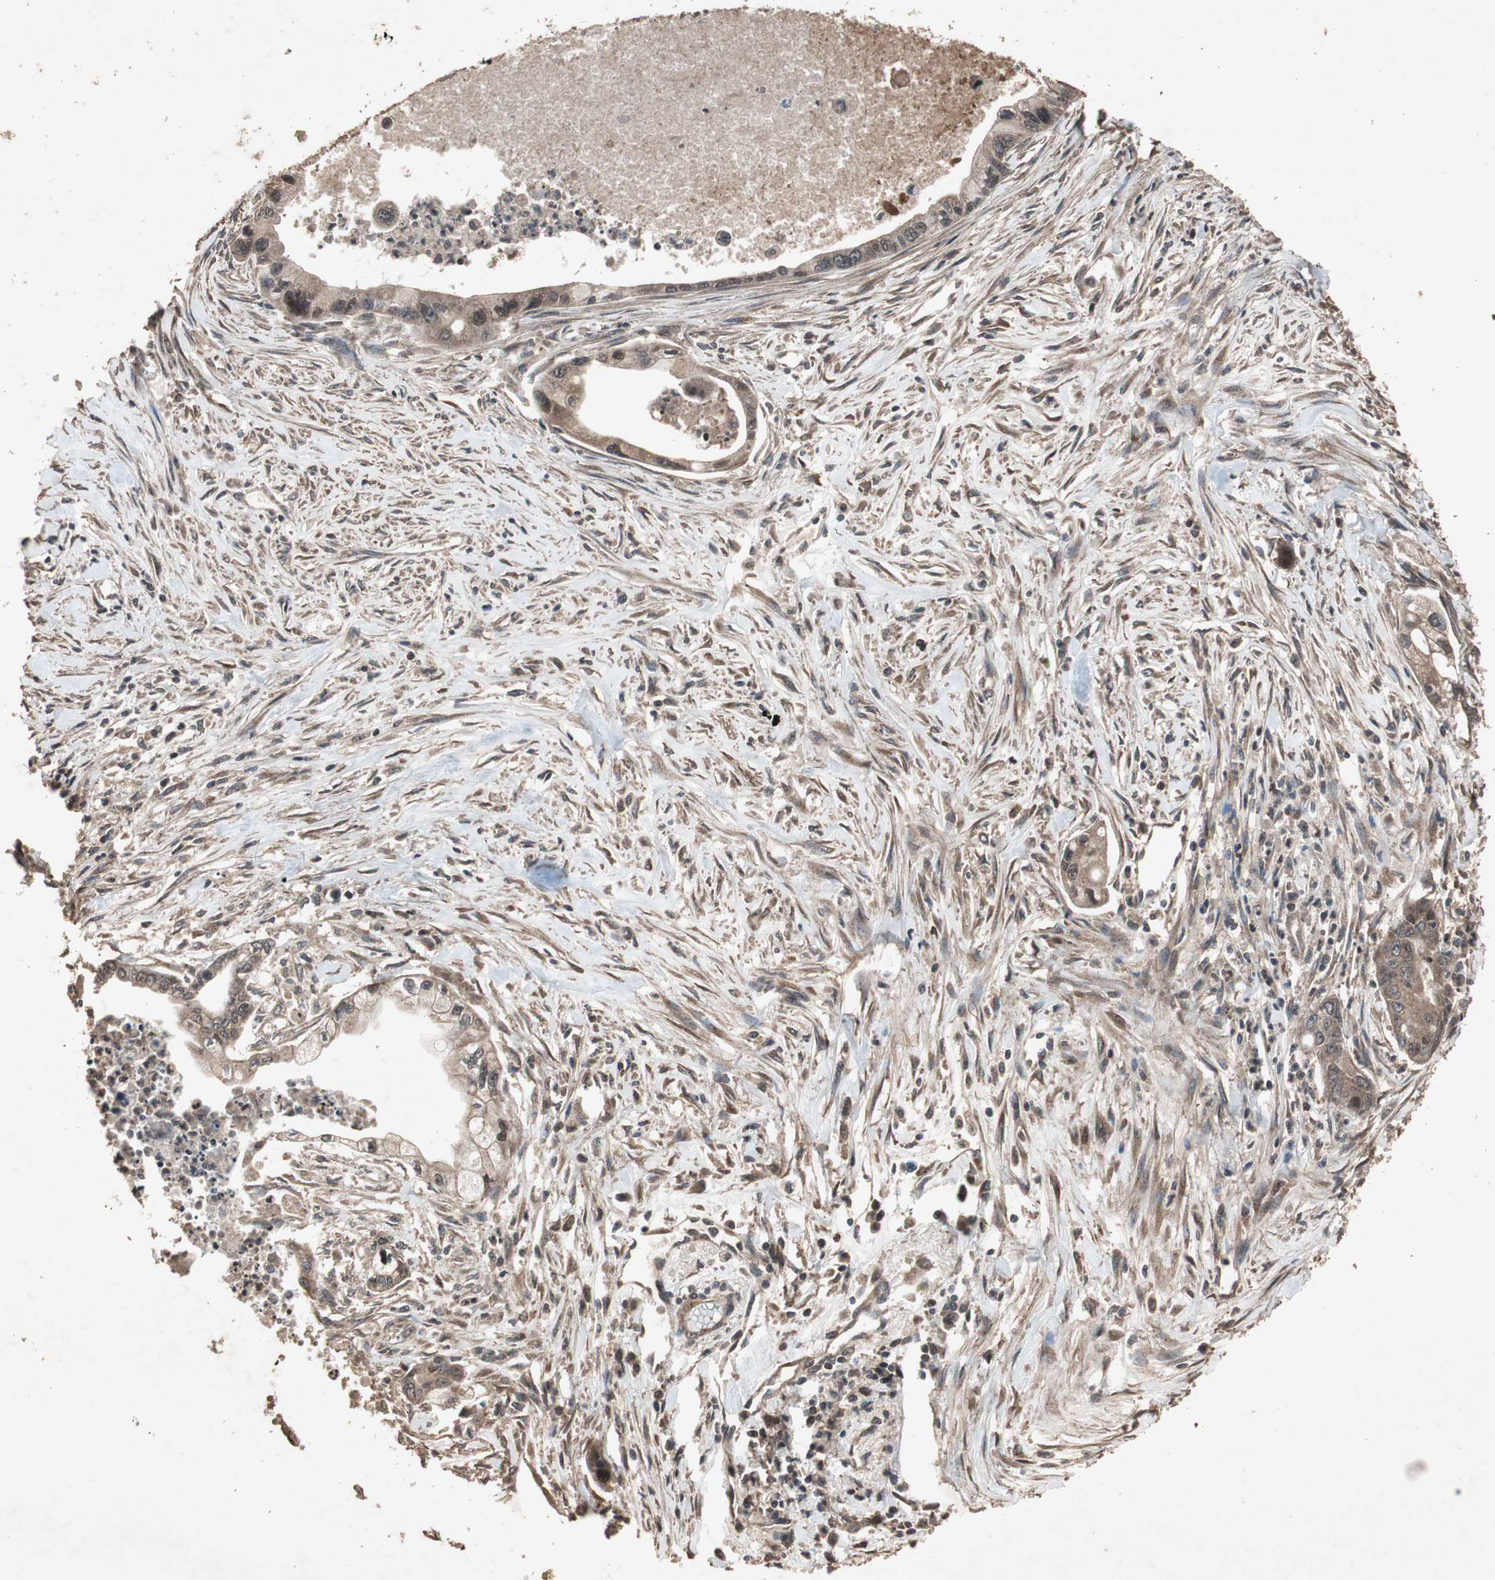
{"staining": {"intensity": "moderate", "quantity": ">75%", "location": "cytoplasmic/membranous"}, "tissue": "pancreatic cancer", "cell_type": "Tumor cells", "image_type": "cancer", "snomed": [{"axis": "morphology", "description": "Adenocarcinoma, NOS"}, {"axis": "topography", "description": "Pancreas"}], "caption": "Protein expression by immunohistochemistry (IHC) shows moderate cytoplasmic/membranous positivity in approximately >75% of tumor cells in pancreatic adenocarcinoma.", "gene": "LAMTOR5", "patient": {"sex": "male", "age": 70}}